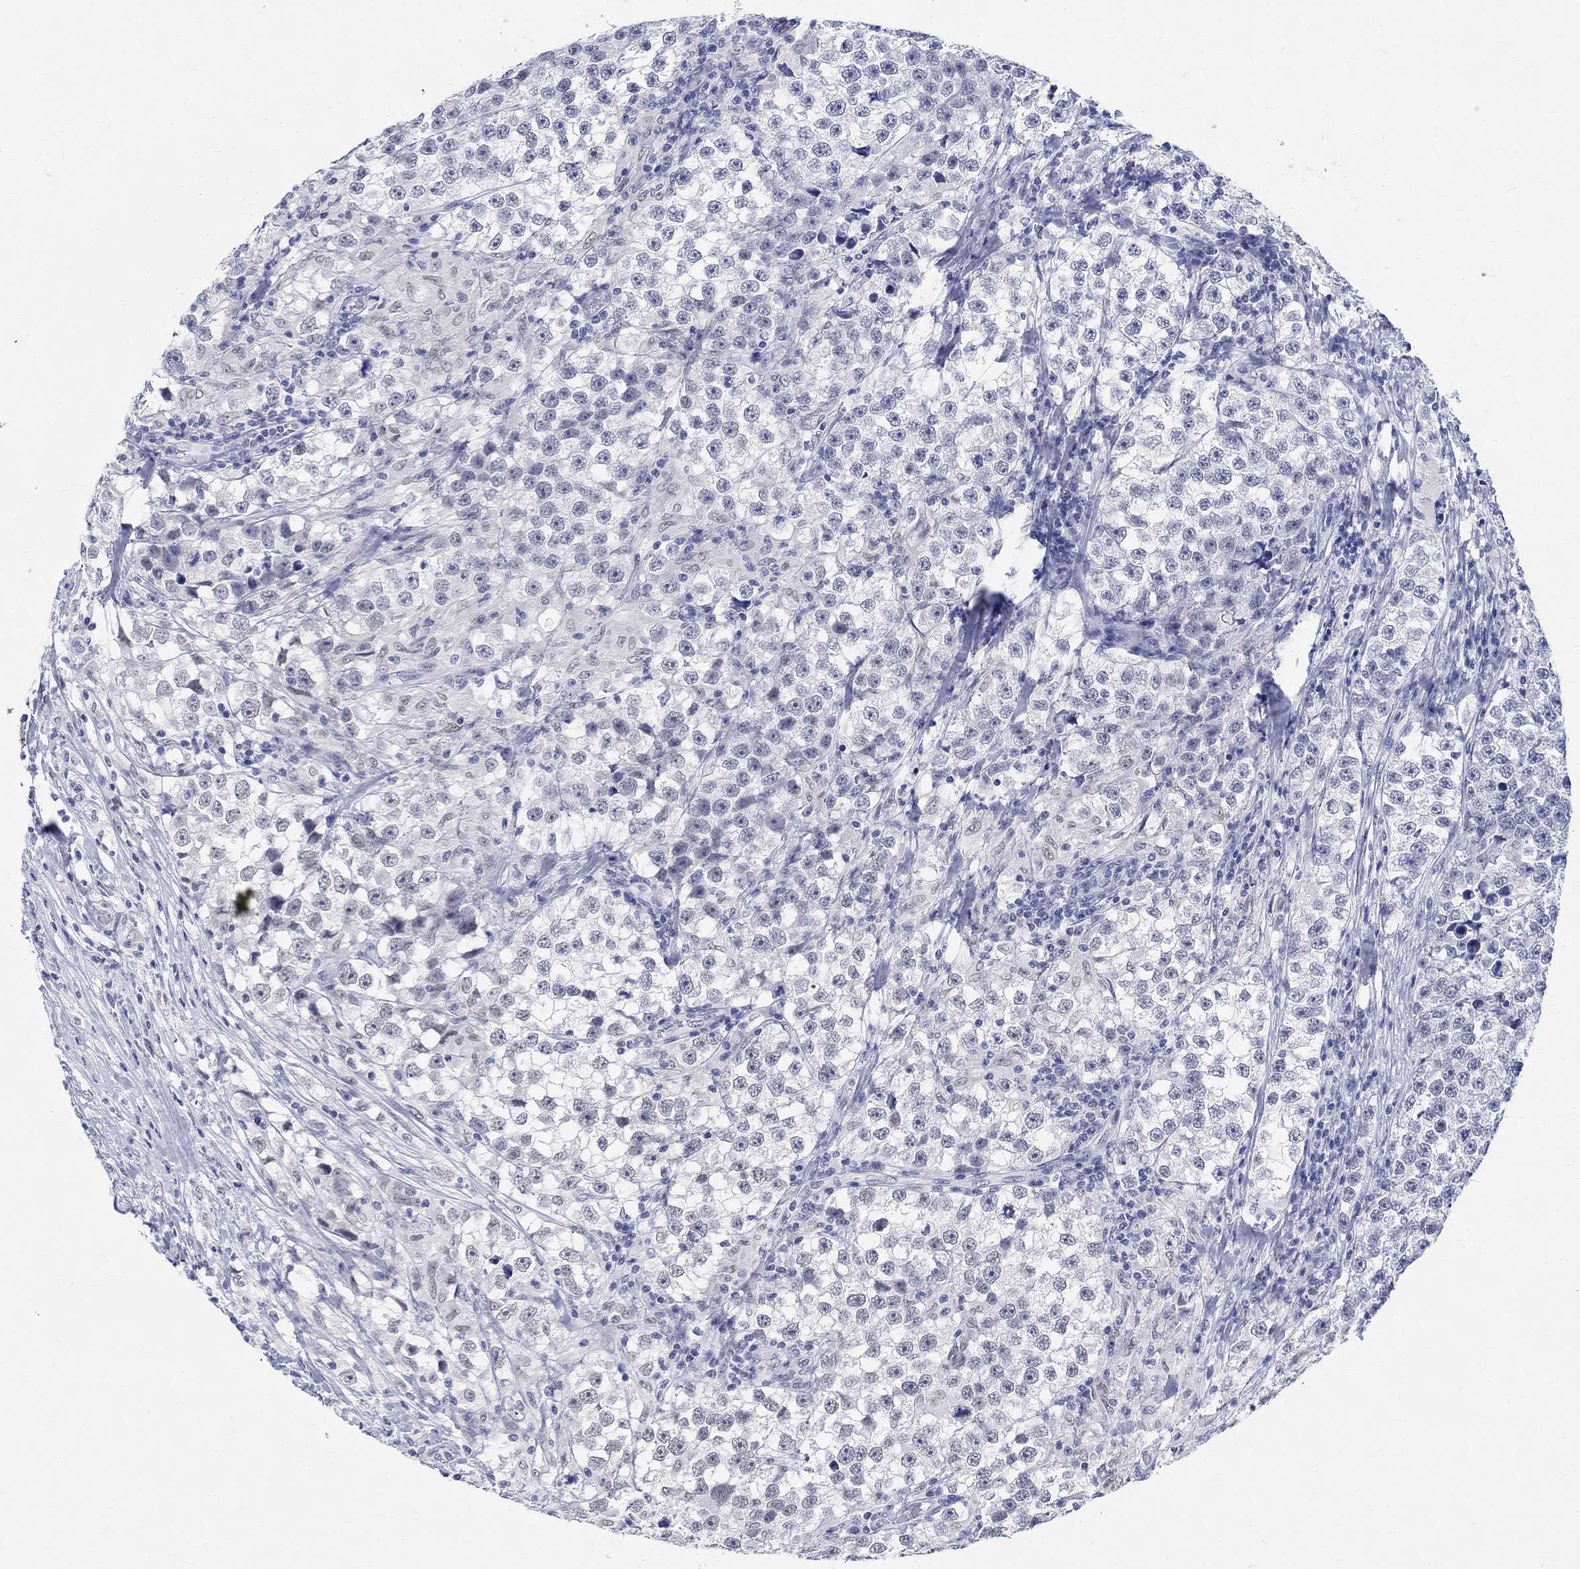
{"staining": {"intensity": "negative", "quantity": "none", "location": "none"}, "tissue": "testis cancer", "cell_type": "Tumor cells", "image_type": "cancer", "snomed": [{"axis": "morphology", "description": "Seminoma, NOS"}, {"axis": "topography", "description": "Testis"}], "caption": "An immunohistochemistry (IHC) image of testis cancer (seminoma) is shown. There is no staining in tumor cells of testis cancer (seminoma). The staining was performed using DAB to visualize the protein expression in brown, while the nuclei were stained in blue with hematoxylin (Magnification: 20x).", "gene": "ANKS1B", "patient": {"sex": "male", "age": 46}}